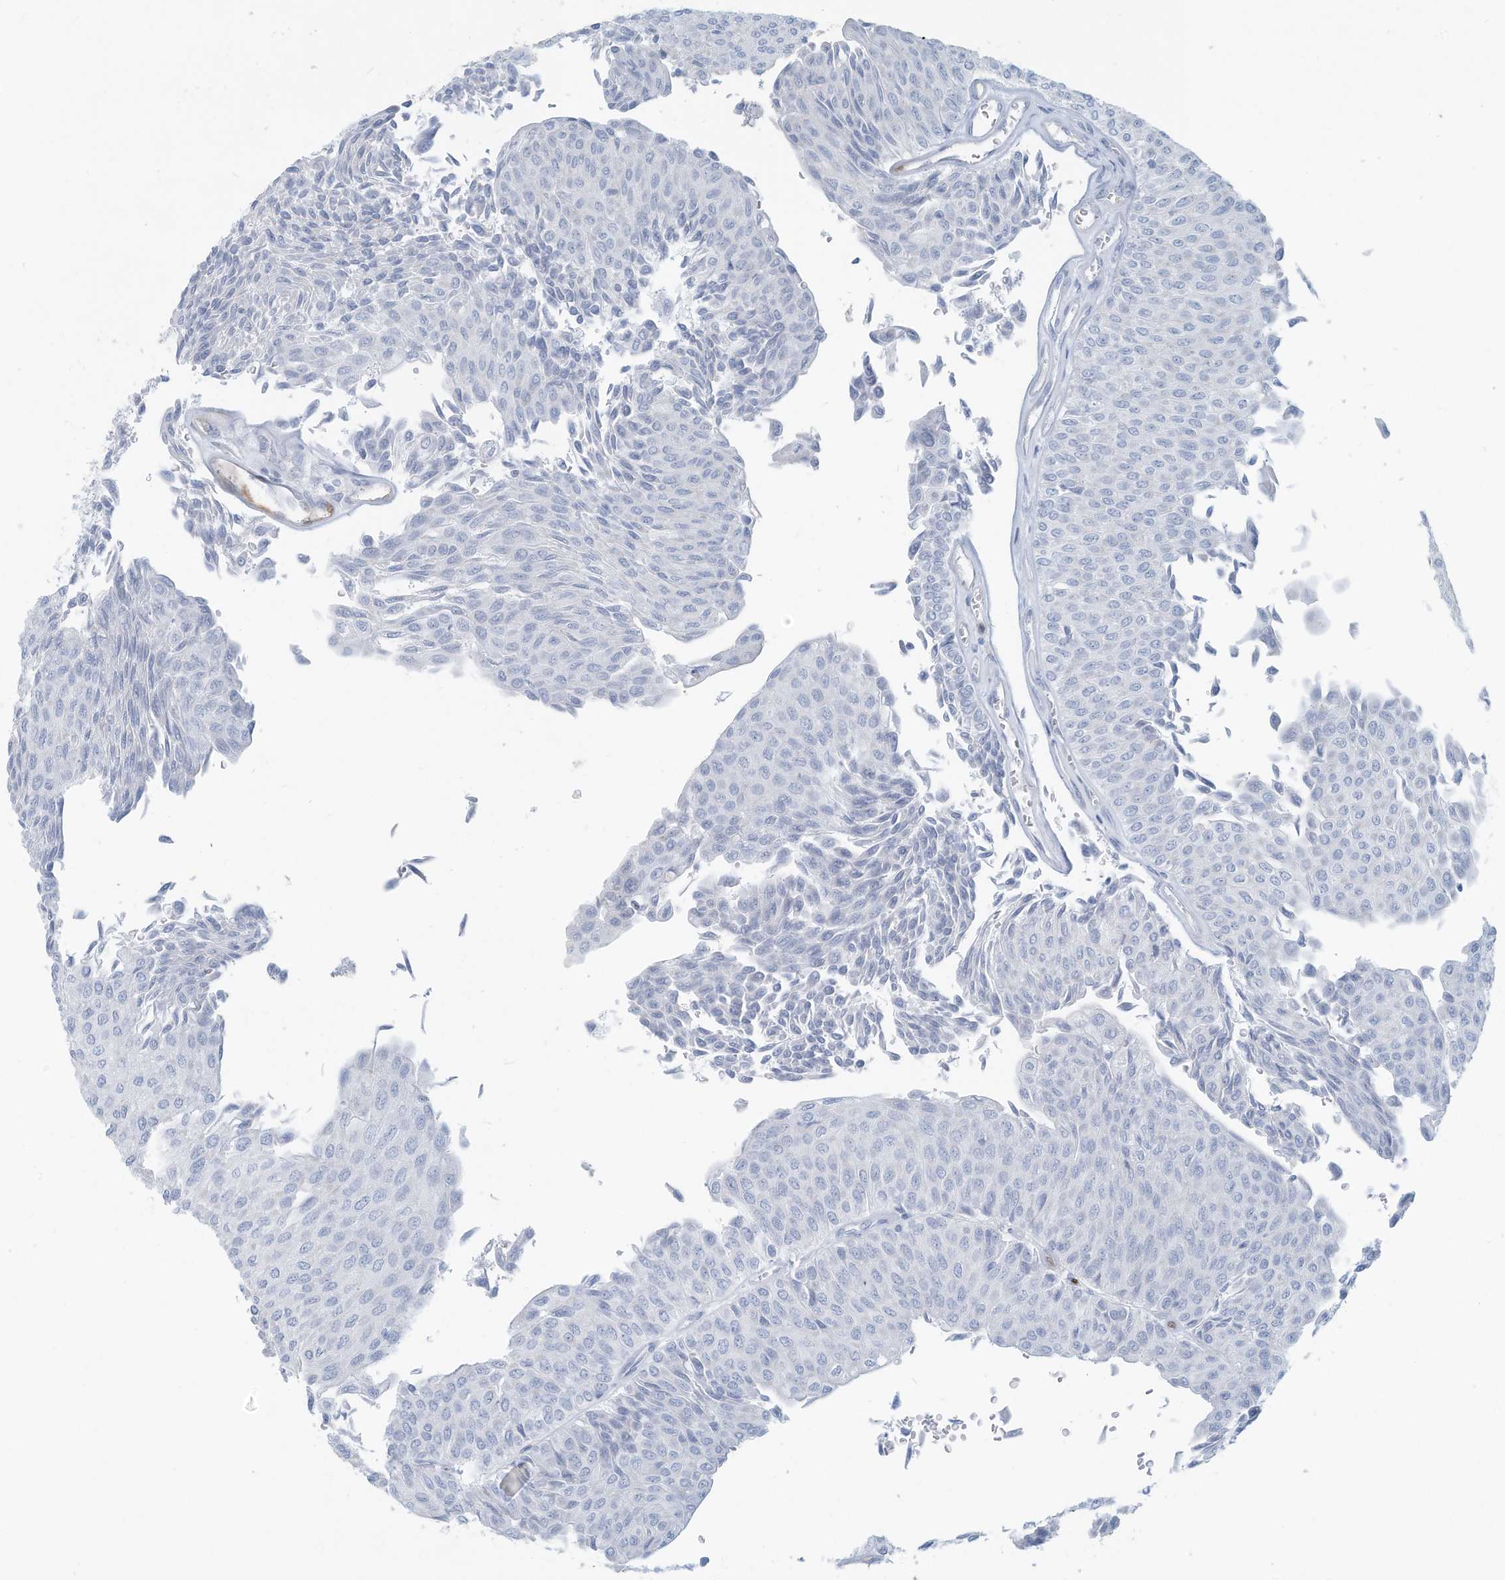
{"staining": {"intensity": "negative", "quantity": "none", "location": "none"}, "tissue": "urothelial cancer", "cell_type": "Tumor cells", "image_type": "cancer", "snomed": [{"axis": "morphology", "description": "Urothelial carcinoma, Low grade"}, {"axis": "topography", "description": "Urinary bladder"}], "caption": "This is an IHC photomicrograph of human low-grade urothelial carcinoma. There is no expression in tumor cells.", "gene": "ERI2", "patient": {"sex": "male", "age": 78}}